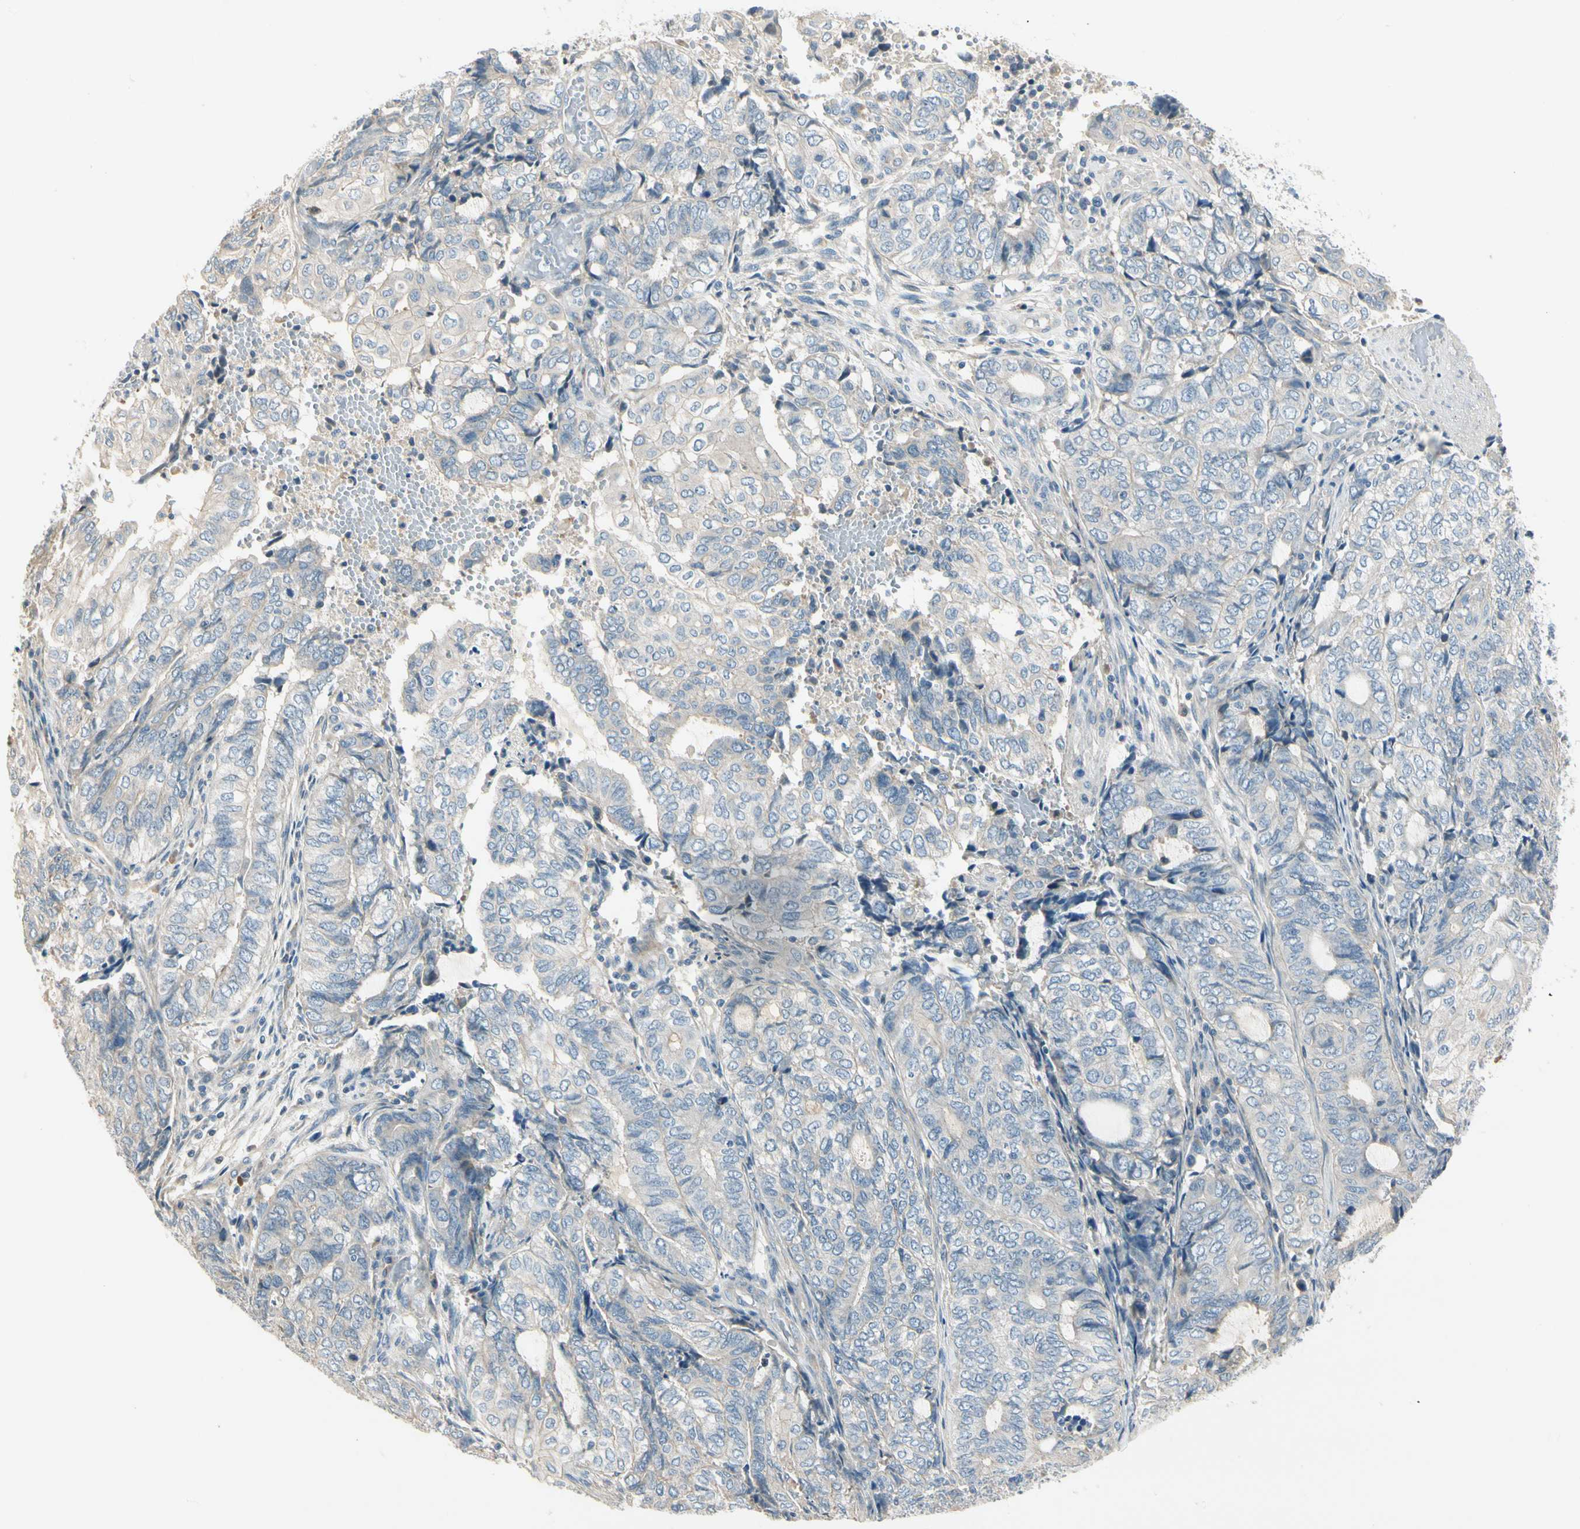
{"staining": {"intensity": "negative", "quantity": "none", "location": "none"}, "tissue": "endometrial cancer", "cell_type": "Tumor cells", "image_type": "cancer", "snomed": [{"axis": "morphology", "description": "Adenocarcinoma, NOS"}, {"axis": "topography", "description": "Uterus"}, {"axis": "topography", "description": "Endometrium"}], "caption": "This is an IHC histopathology image of endometrial adenocarcinoma. There is no expression in tumor cells.", "gene": "ADGRA3", "patient": {"sex": "female", "age": 70}}